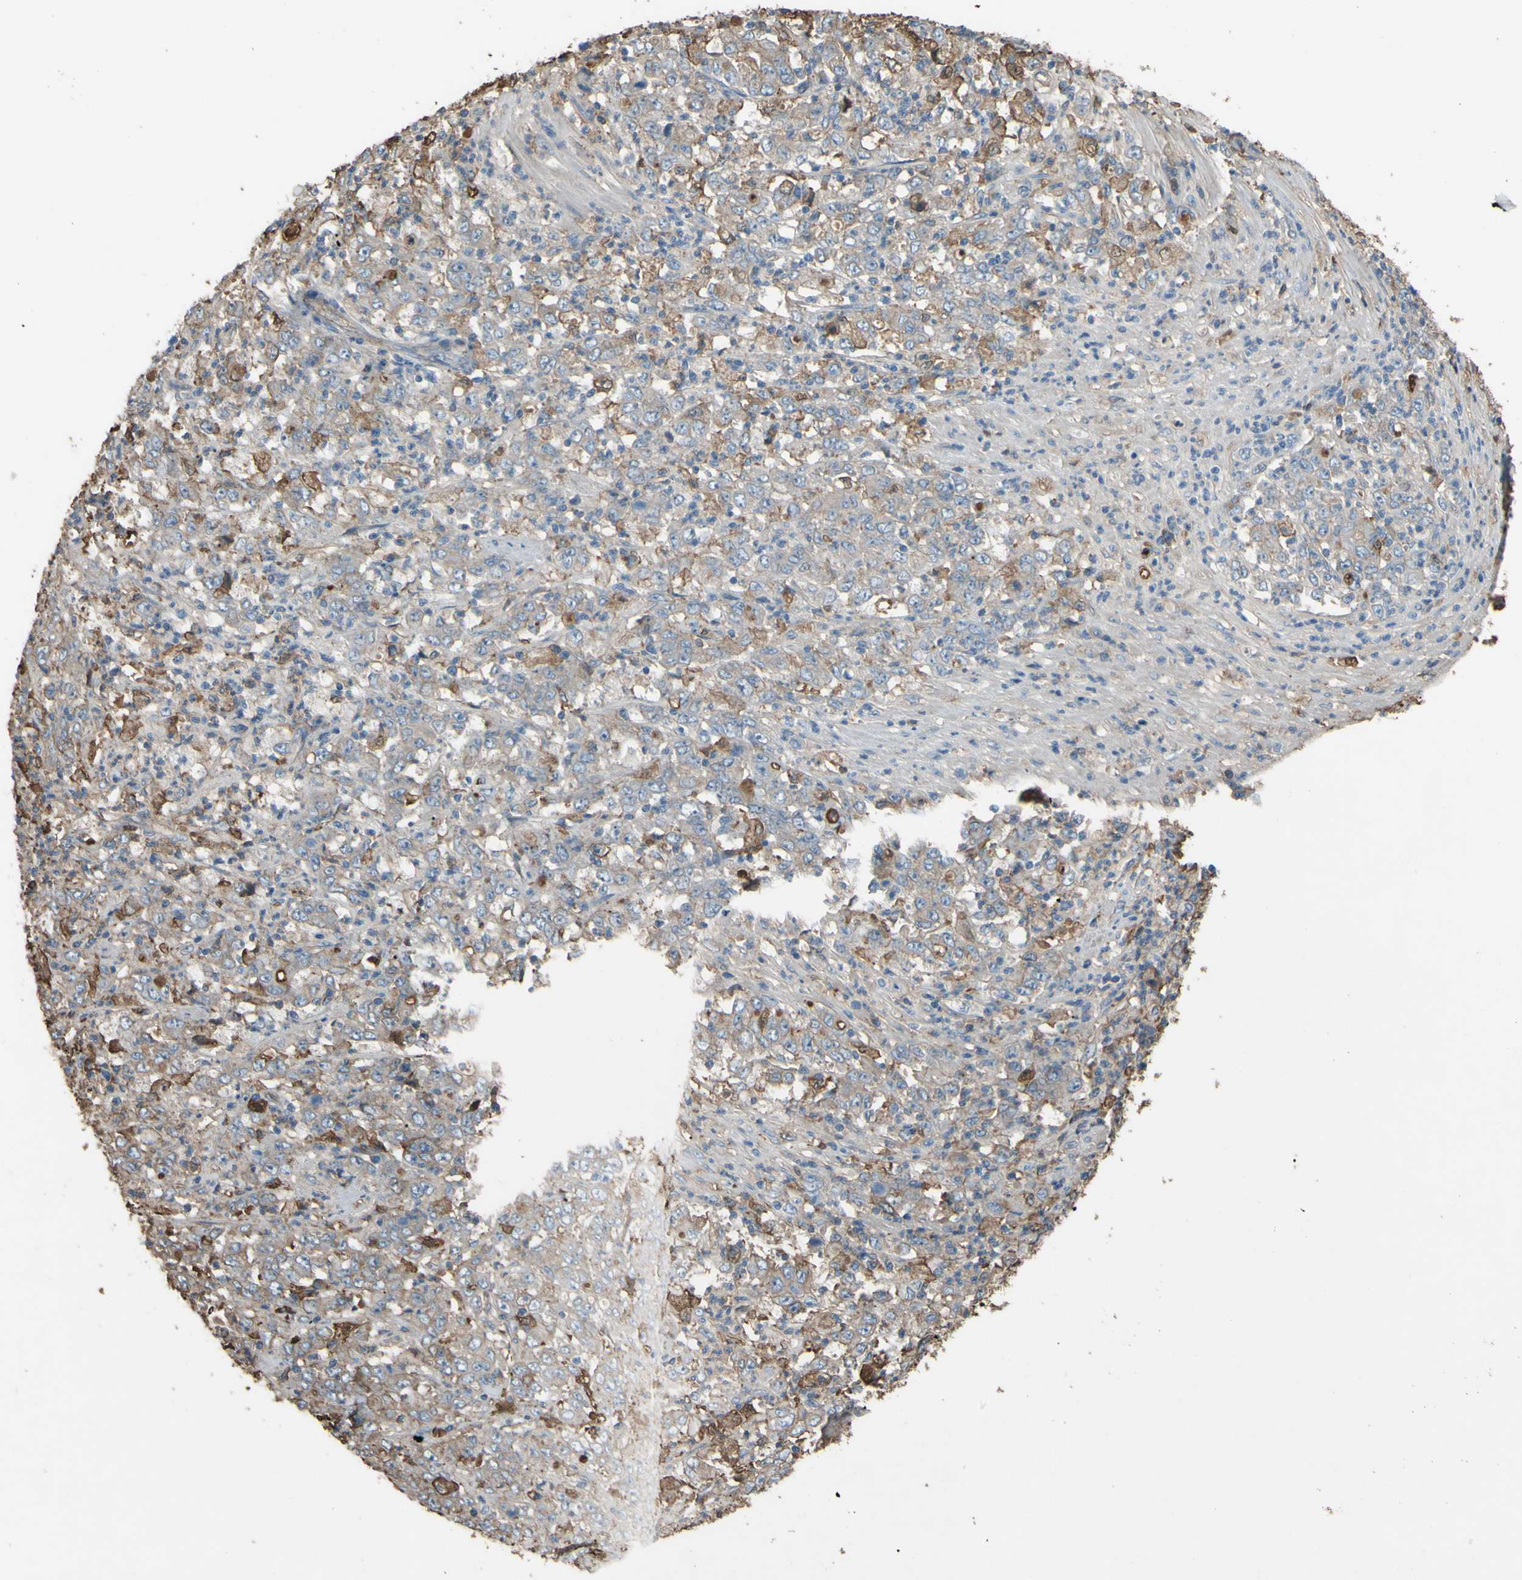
{"staining": {"intensity": "moderate", "quantity": "<25%", "location": "cytoplasmic/membranous"}, "tissue": "stomach cancer", "cell_type": "Tumor cells", "image_type": "cancer", "snomed": [{"axis": "morphology", "description": "Adenocarcinoma, NOS"}, {"axis": "topography", "description": "Stomach, lower"}], "caption": "IHC of human stomach cancer shows low levels of moderate cytoplasmic/membranous positivity in about <25% of tumor cells.", "gene": "PTGDS", "patient": {"sex": "female", "age": 71}}